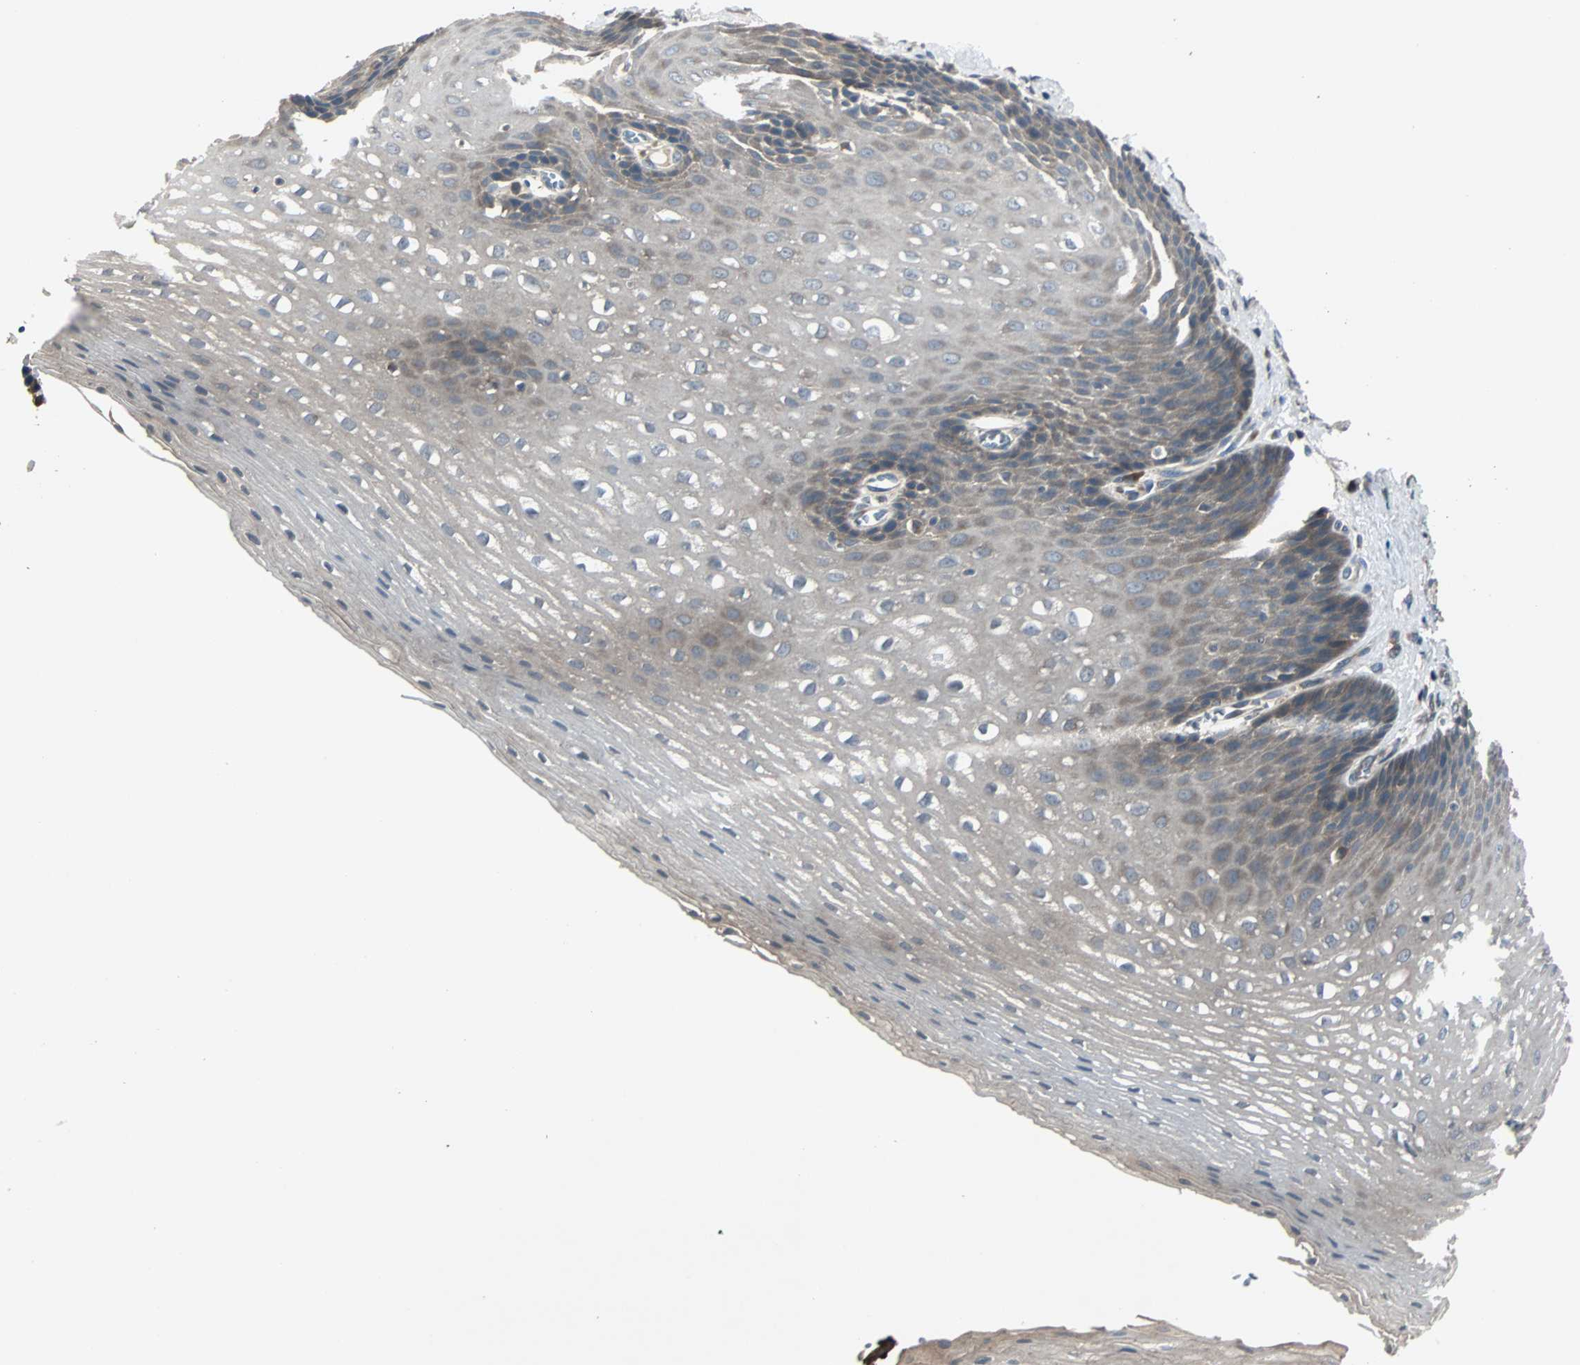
{"staining": {"intensity": "weak", "quantity": ">75%", "location": "cytoplasmic/membranous"}, "tissue": "esophagus", "cell_type": "Squamous epithelial cells", "image_type": "normal", "snomed": [{"axis": "morphology", "description": "Normal tissue, NOS"}, {"axis": "topography", "description": "Esophagus"}], "caption": "Immunohistochemical staining of normal esophagus shows low levels of weak cytoplasmic/membranous expression in approximately >75% of squamous epithelial cells. (DAB IHC, brown staining for protein, blue staining for nuclei).", "gene": "ARF1", "patient": {"sex": "male", "age": 48}}